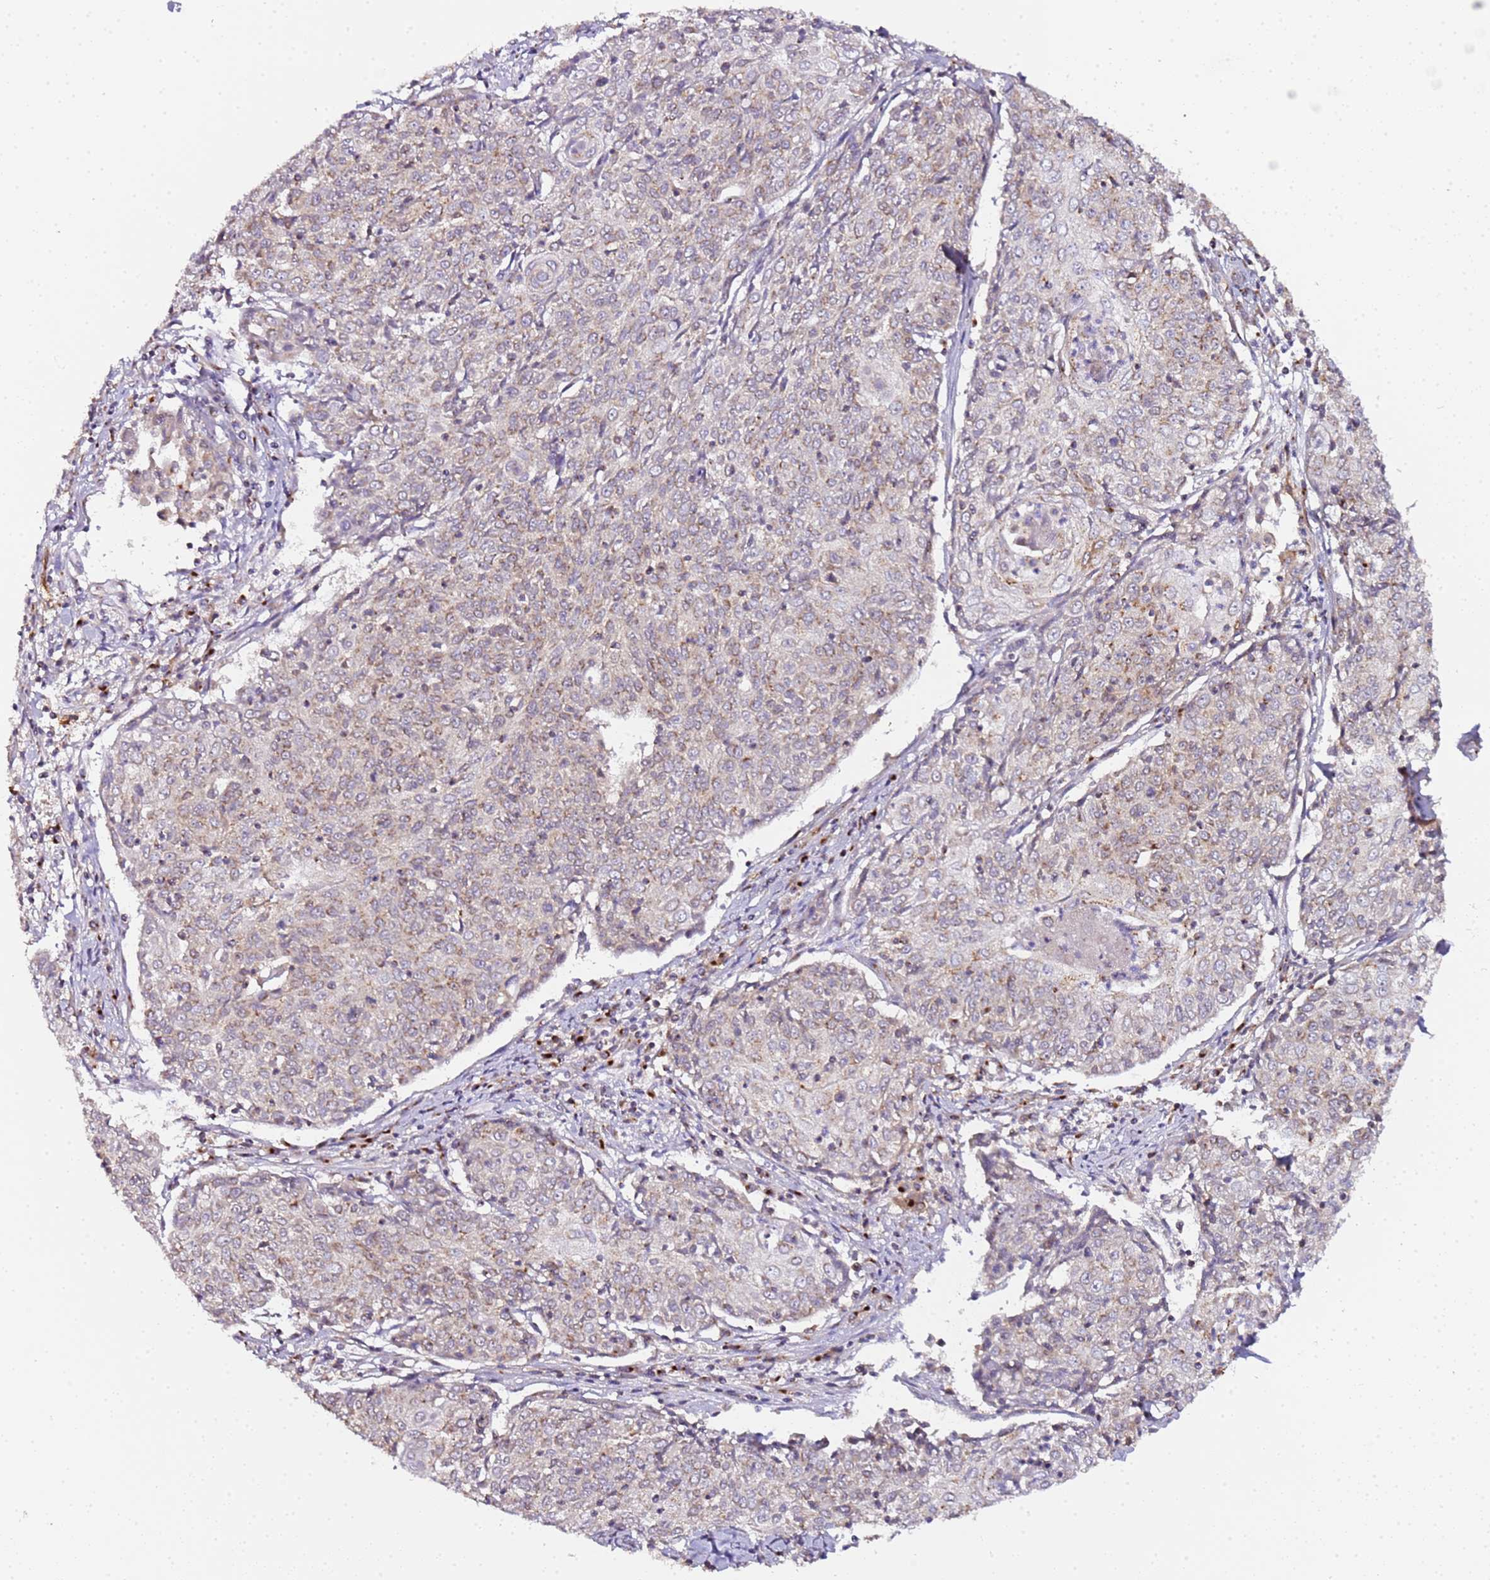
{"staining": {"intensity": "weak", "quantity": "25%-75%", "location": "cytoplasmic/membranous"}, "tissue": "cervical cancer", "cell_type": "Tumor cells", "image_type": "cancer", "snomed": [{"axis": "morphology", "description": "Squamous cell carcinoma, NOS"}, {"axis": "topography", "description": "Cervix"}], "caption": "Immunohistochemical staining of cervical squamous cell carcinoma reveals low levels of weak cytoplasmic/membranous protein positivity in approximately 25%-75% of tumor cells.", "gene": "MRPL49", "patient": {"sex": "female", "age": 48}}